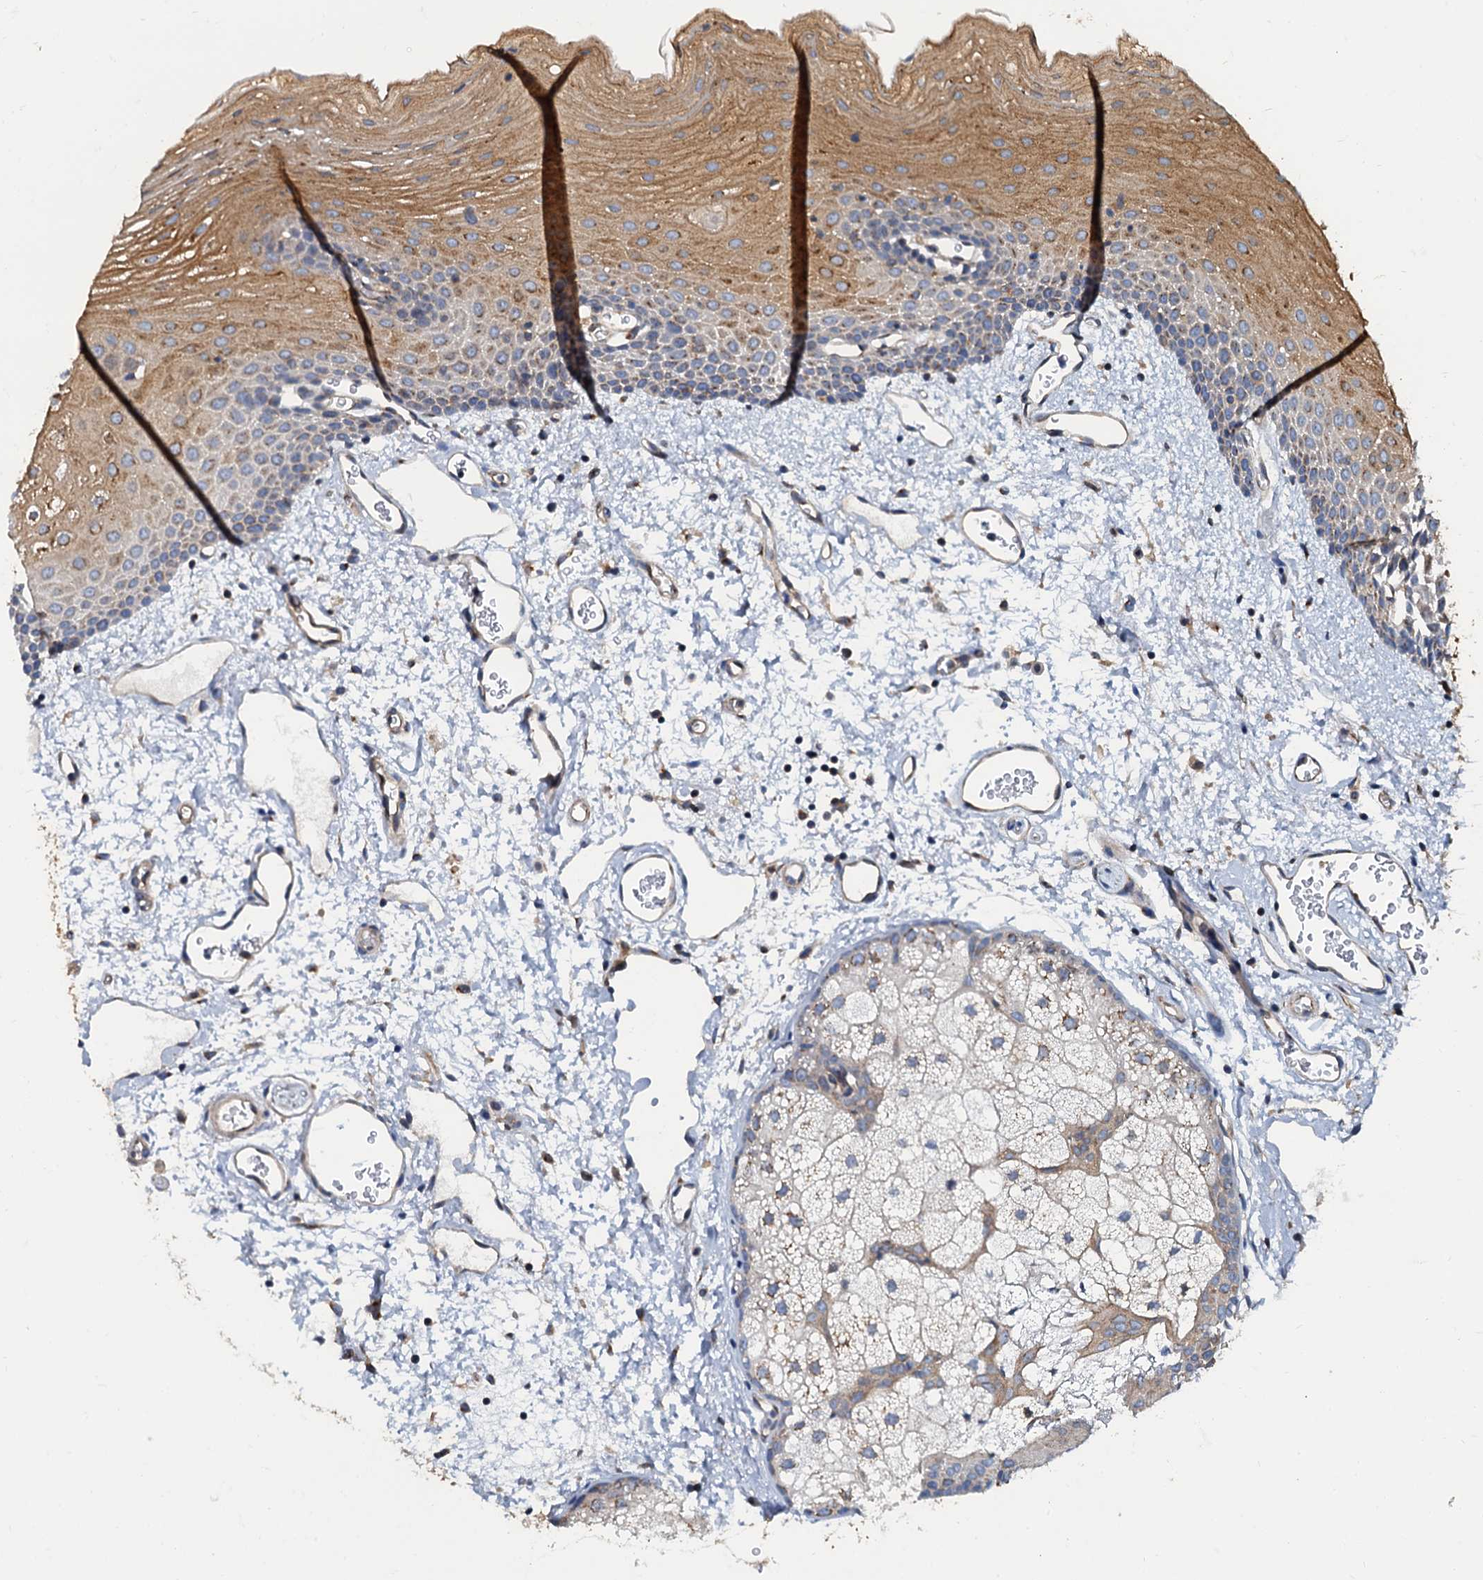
{"staining": {"intensity": "moderate", "quantity": "<25%", "location": "cytoplasmic/membranous"}, "tissue": "oral mucosa", "cell_type": "Squamous epithelial cells", "image_type": "normal", "snomed": [{"axis": "morphology", "description": "Normal tissue, NOS"}, {"axis": "topography", "description": "Oral tissue"}], "caption": "Moderate cytoplasmic/membranous staining is seen in about <25% of squamous epithelial cells in normal oral mucosa.", "gene": "NGRN", "patient": {"sex": "female", "age": 70}}